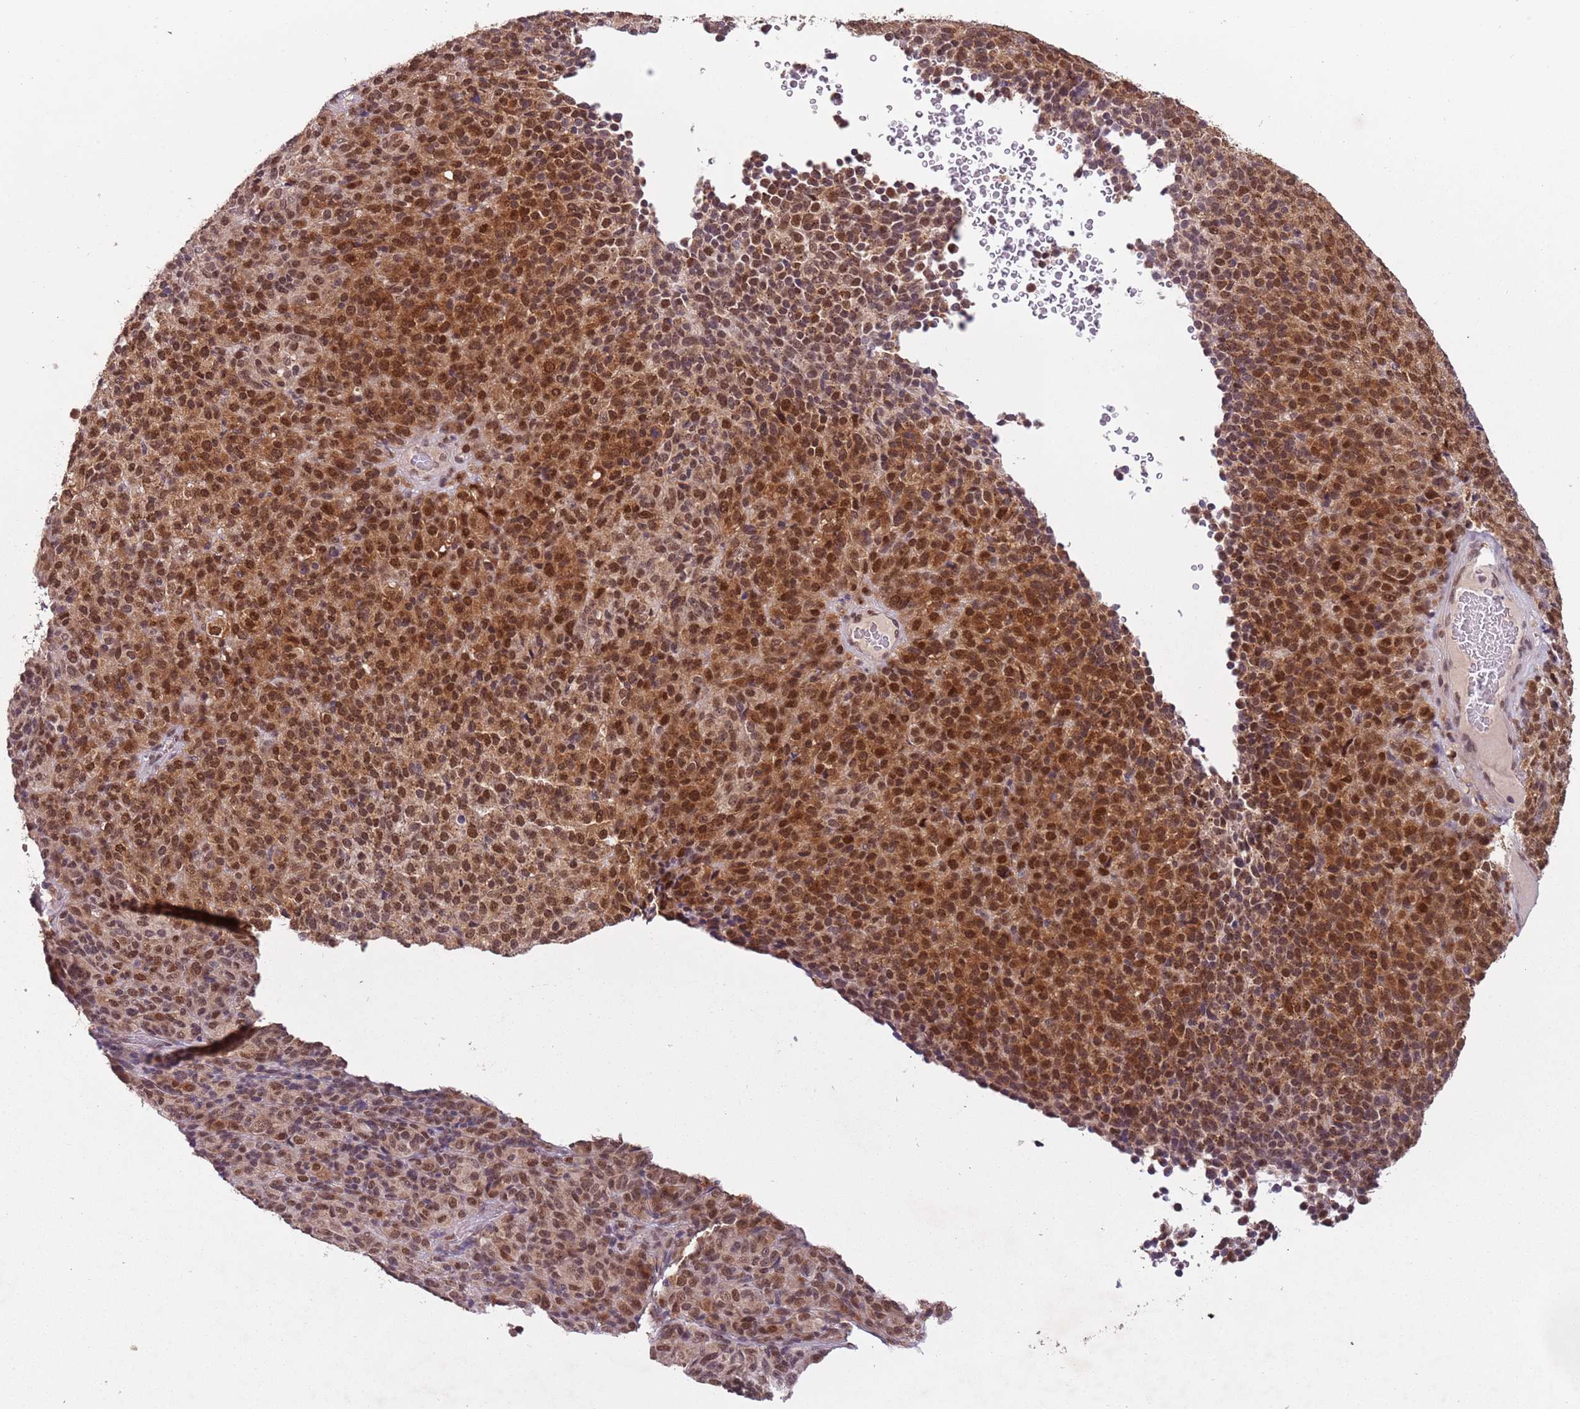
{"staining": {"intensity": "strong", "quantity": ">75%", "location": "cytoplasmic/membranous,nuclear"}, "tissue": "melanoma", "cell_type": "Tumor cells", "image_type": "cancer", "snomed": [{"axis": "morphology", "description": "Malignant melanoma, Metastatic site"}, {"axis": "topography", "description": "Brain"}], "caption": "Approximately >75% of tumor cells in melanoma exhibit strong cytoplasmic/membranous and nuclear protein positivity as visualized by brown immunohistochemical staining.", "gene": "FAM120AOS", "patient": {"sex": "female", "age": 56}}